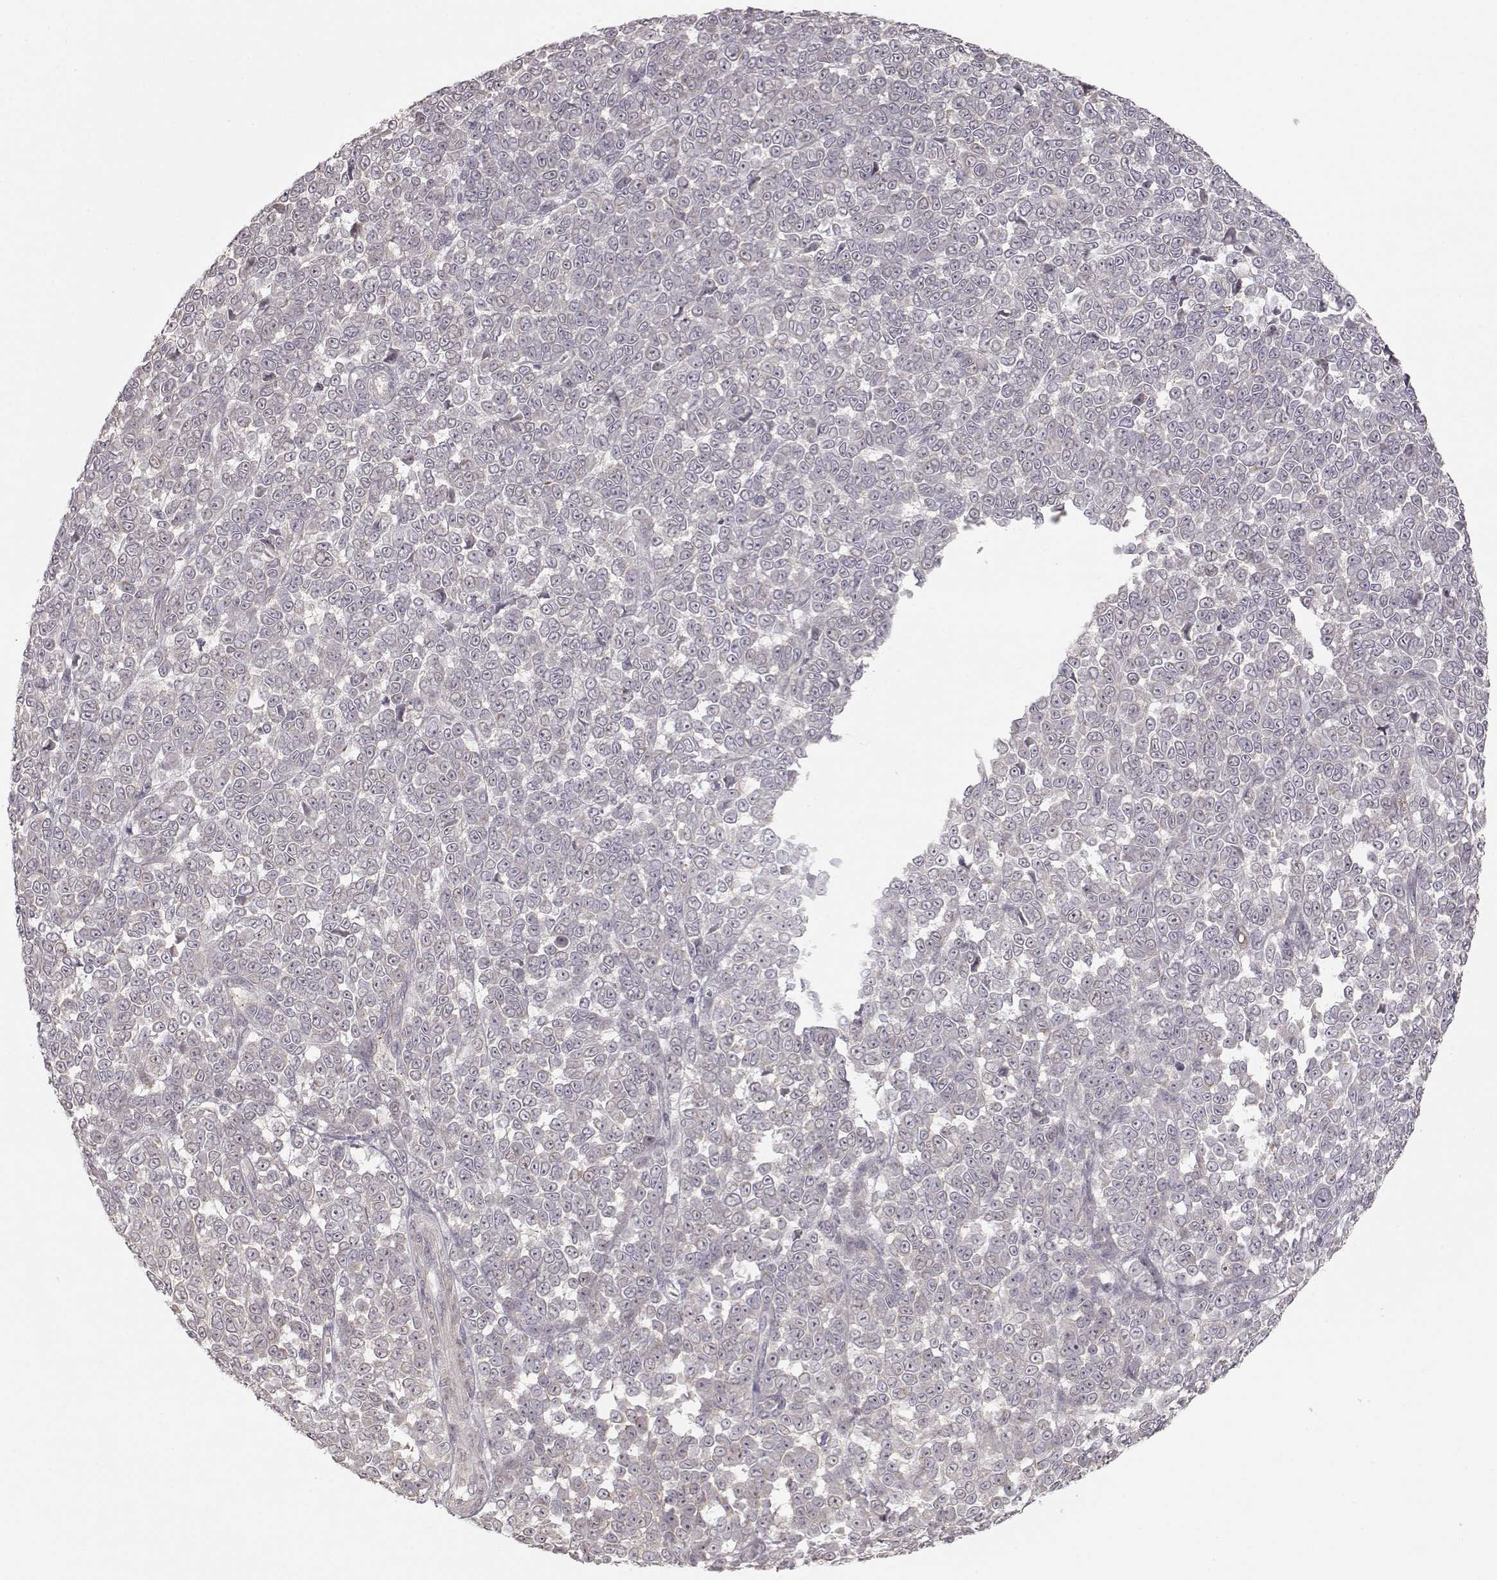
{"staining": {"intensity": "negative", "quantity": "<25%", "location": "cytoplasmic/membranous"}, "tissue": "melanoma", "cell_type": "Tumor cells", "image_type": "cancer", "snomed": [{"axis": "morphology", "description": "Malignant melanoma, NOS"}, {"axis": "topography", "description": "Skin"}], "caption": "Micrograph shows no significant protein positivity in tumor cells of melanoma.", "gene": "PNMT", "patient": {"sex": "female", "age": 95}}